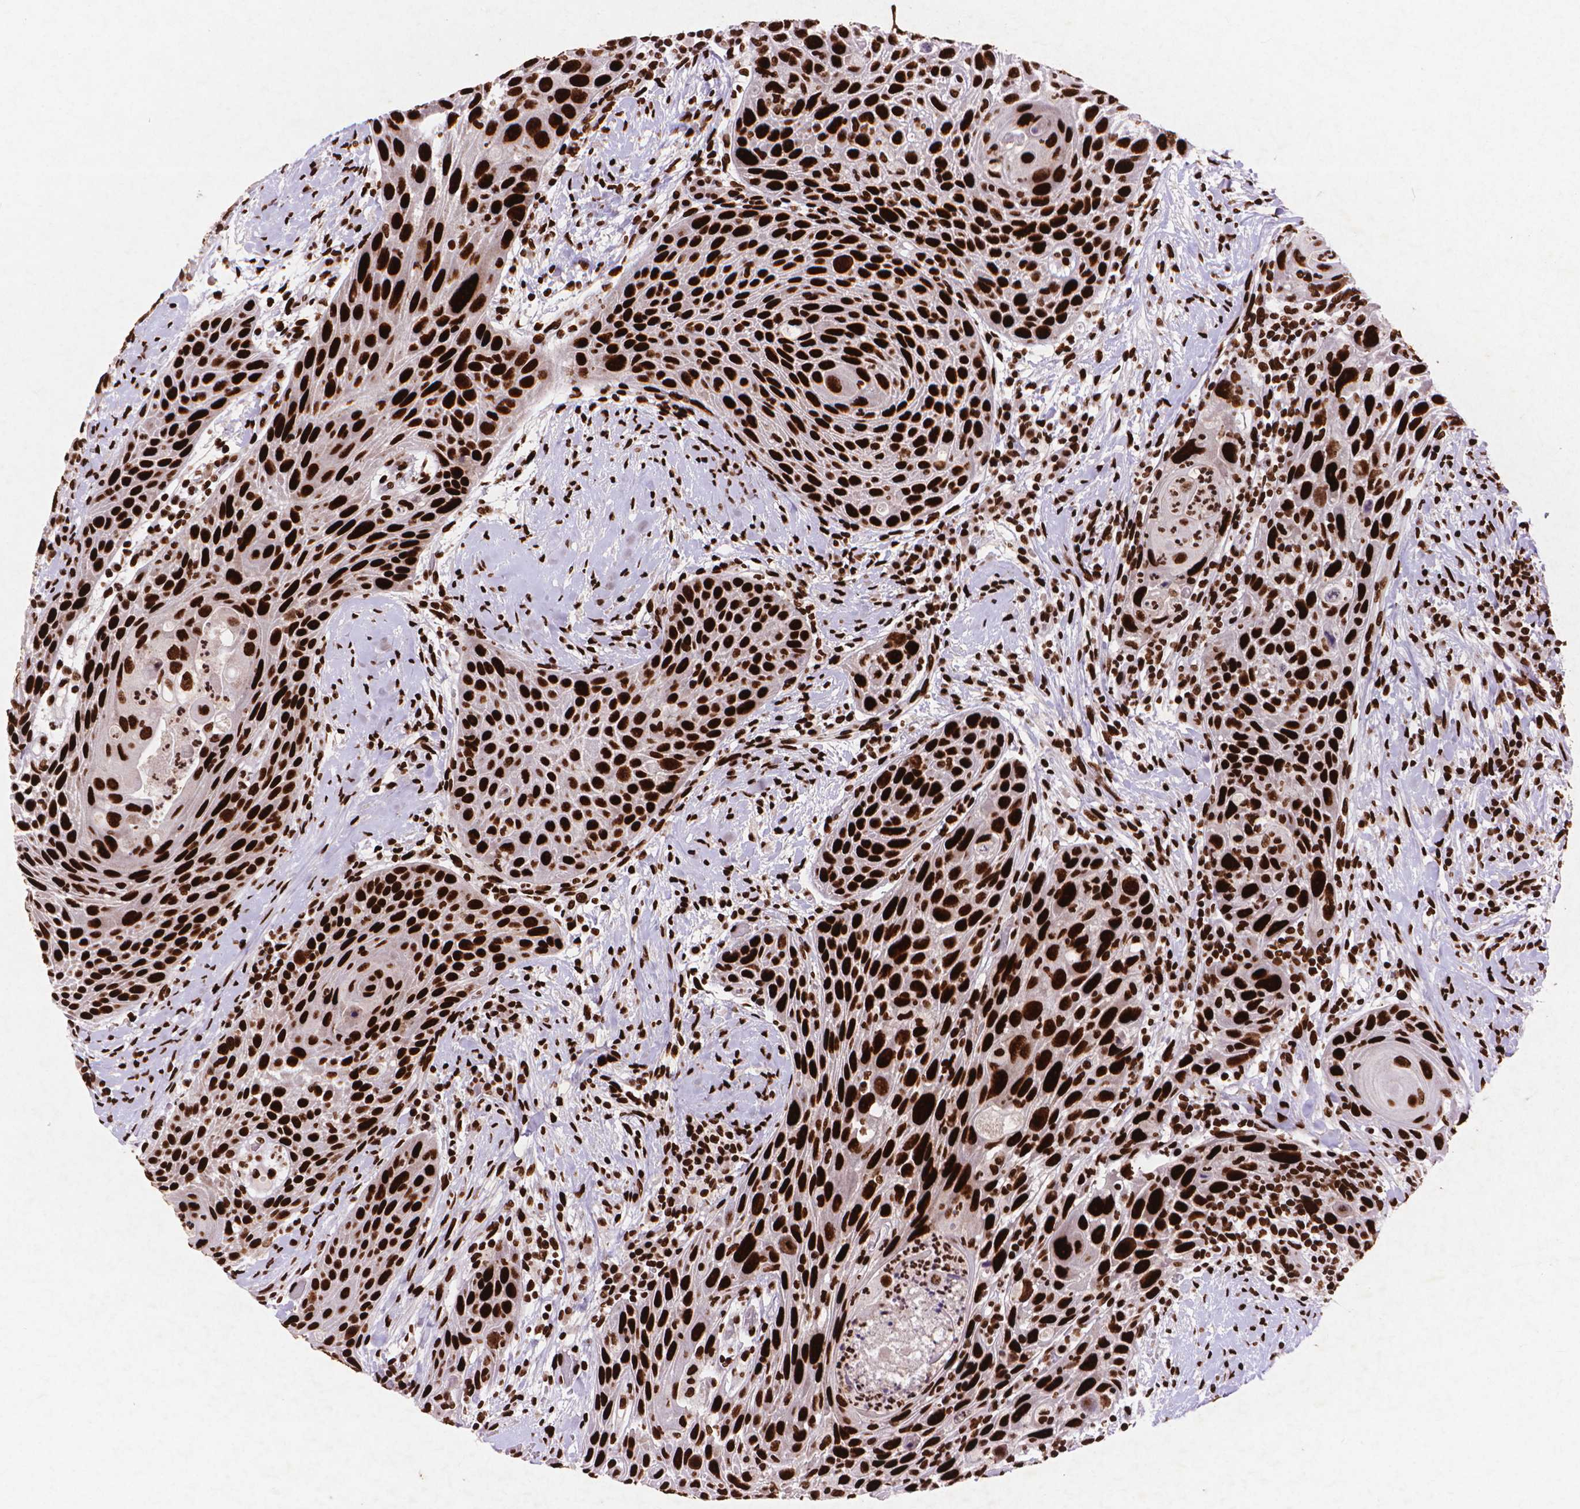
{"staining": {"intensity": "strong", "quantity": ">75%", "location": "nuclear"}, "tissue": "head and neck cancer", "cell_type": "Tumor cells", "image_type": "cancer", "snomed": [{"axis": "morphology", "description": "Squamous cell carcinoma, NOS"}, {"axis": "topography", "description": "Head-Neck"}], "caption": "Head and neck squamous cell carcinoma tissue reveals strong nuclear positivity in about >75% of tumor cells, visualized by immunohistochemistry. The staining was performed using DAB, with brown indicating positive protein expression. Nuclei are stained blue with hematoxylin.", "gene": "CITED2", "patient": {"sex": "male", "age": 69}}